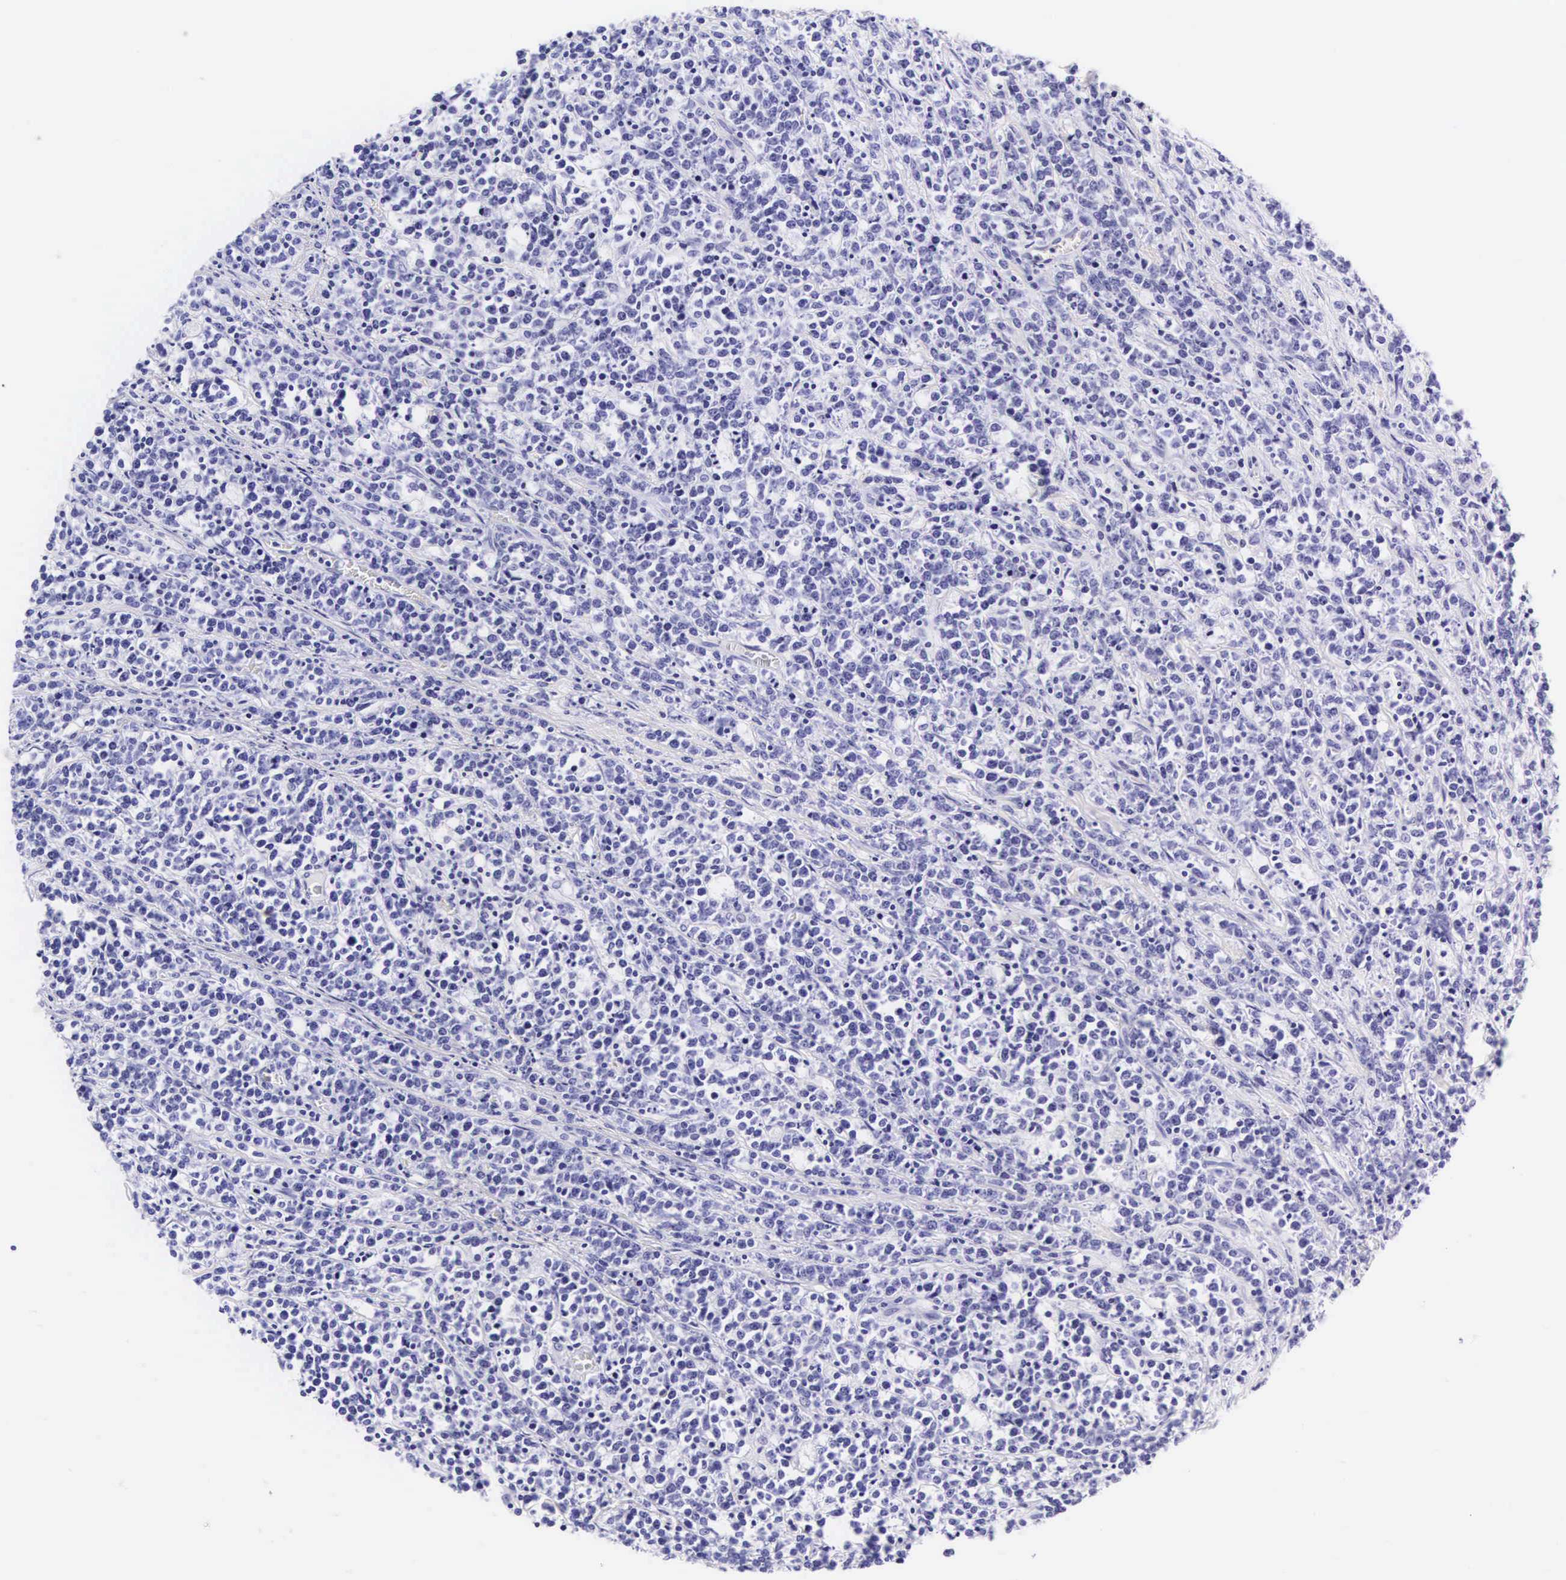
{"staining": {"intensity": "negative", "quantity": "none", "location": "none"}, "tissue": "lymphoma", "cell_type": "Tumor cells", "image_type": "cancer", "snomed": [{"axis": "morphology", "description": "Malignant lymphoma, non-Hodgkin's type, High grade"}, {"axis": "topography", "description": "Small intestine"}, {"axis": "topography", "description": "Colon"}], "caption": "Malignant lymphoma, non-Hodgkin's type (high-grade) stained for a protein using IHC exhibits no staining tumor cells.", "gene": "CD1A", "patient": {"sex": "male", "age": 8}}